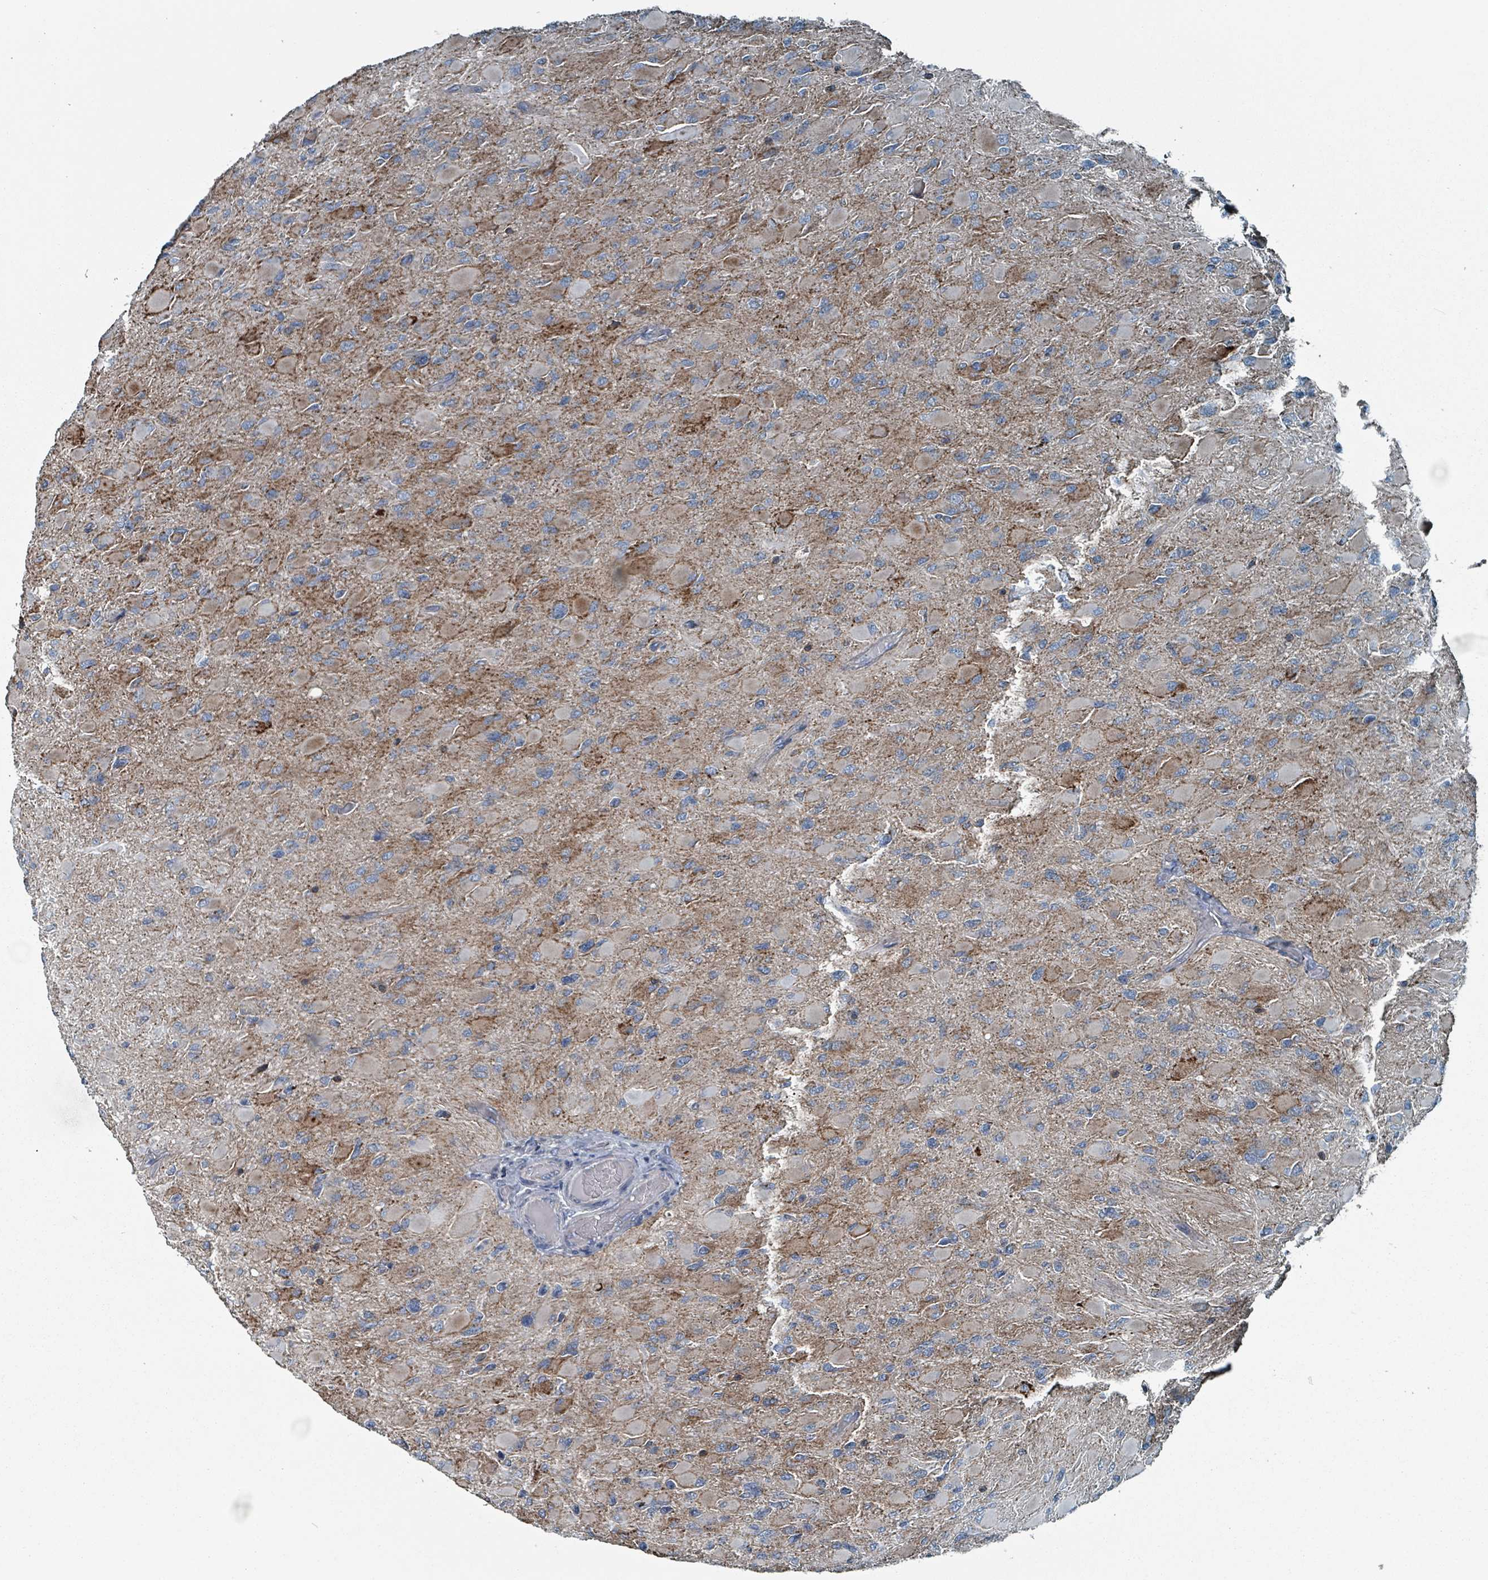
{"staining": {"intensity": "negative", "quantity": "none", "location": "none"}, "tissue": "glioma", "cell_type": "Tumor cells", "image_type": "cancer", "snomed": [{"axis": "morphology", "description": "Glioma, malignant, High grade"}, {"axis": "topography", "description": "Cerebral cortex"}], "caption": "A photomicrograph of human glioma is negative for staining in tumor cells.", "gene": "ABHD18", "patient": {"sex": "female", "age": 36}}